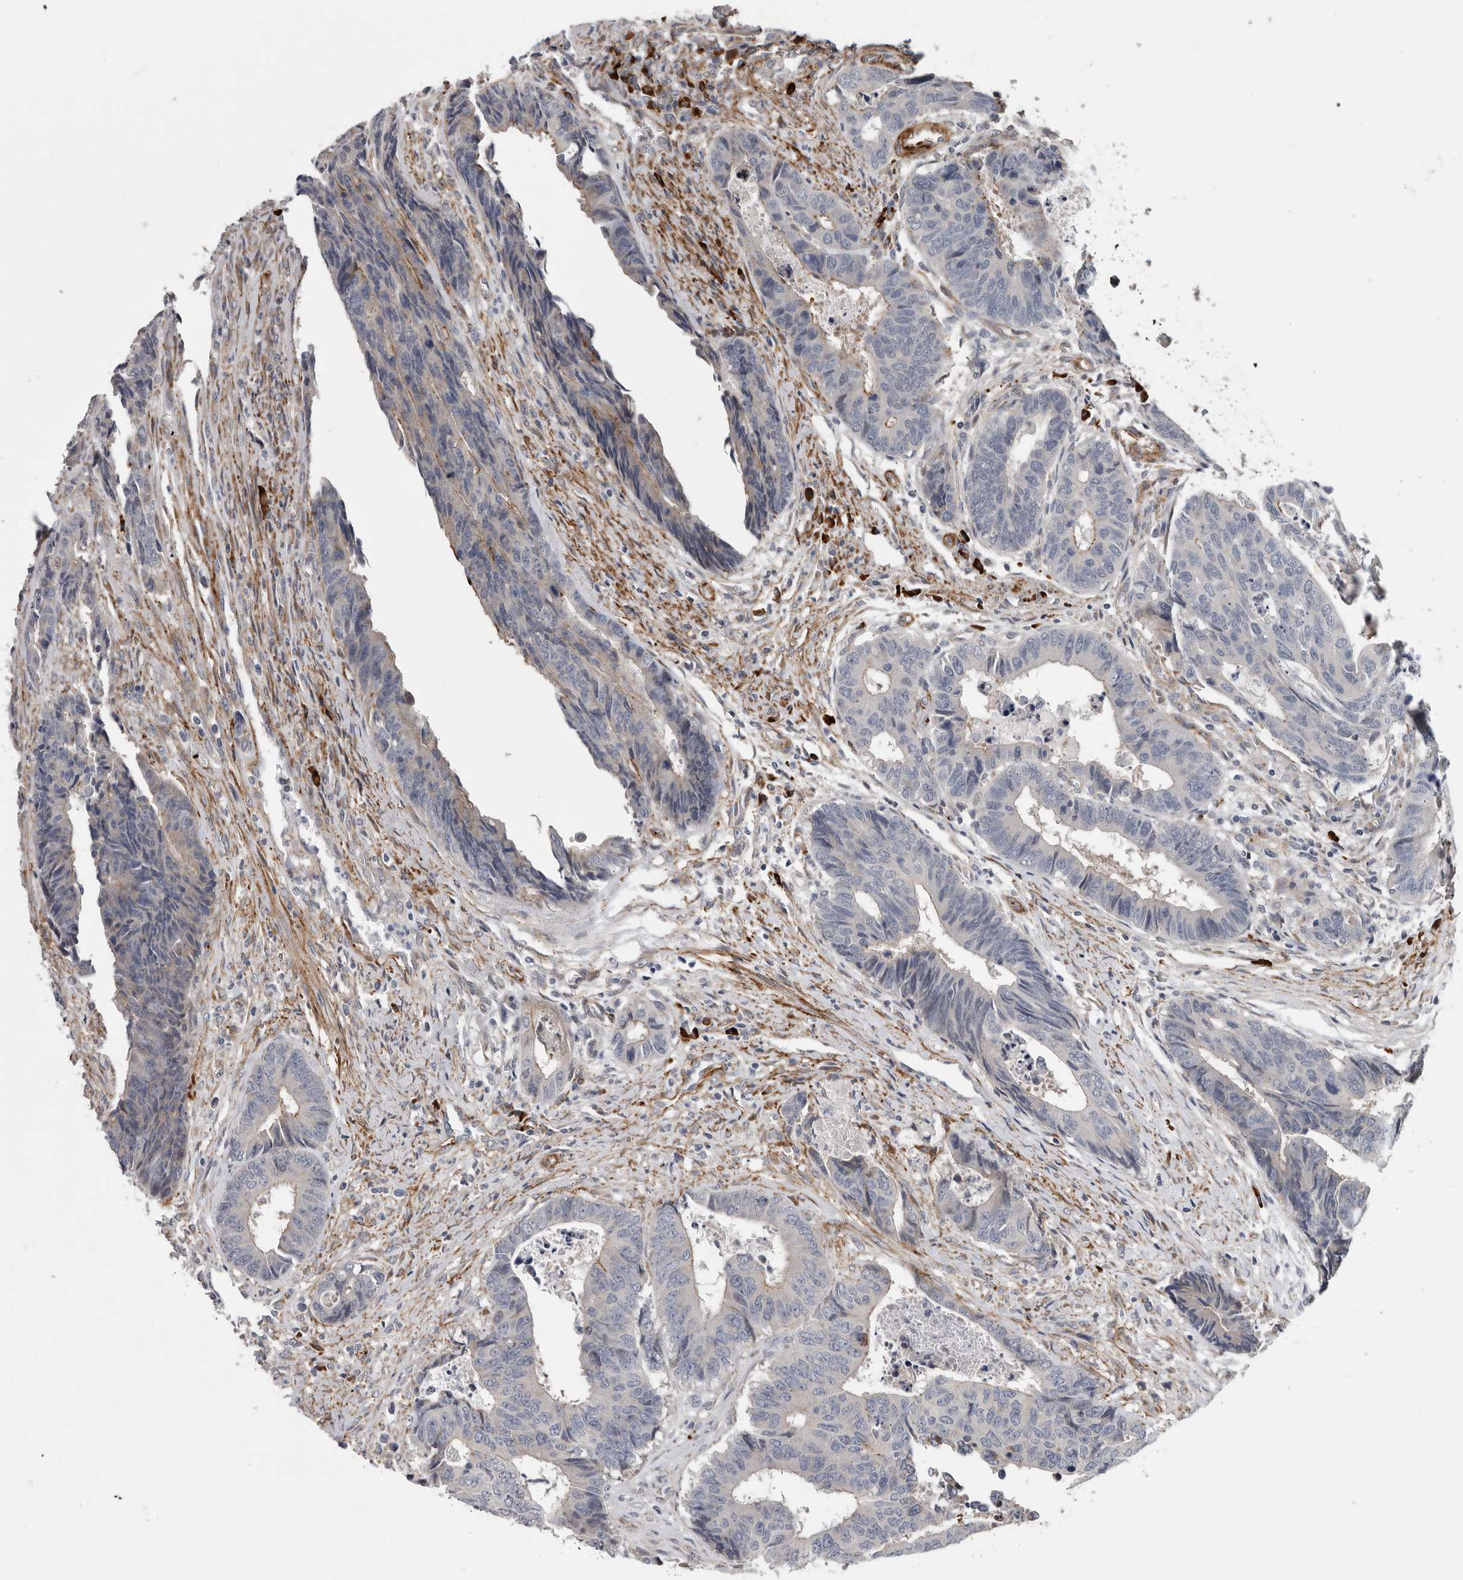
{"staining": {"intensity": "negative", "quantity": "none", "location": "none"}, "tissue": "colorectal cancer", "cell_type": "Tumor cells", "image_type": "cancer", "snomed": [{"axis": "morphology", "description": "Adenocarcinoma, NOS"}, {"axis": "topography", "description": "Rectum"}], "caption": "IHC micrograph of adenocarcinoma (colorectal) stained for a protein (brown), which reveals no positivity in tumor cells.", "gene": "ATXN3L", "patient": {"sex": "male", "age": 84}}